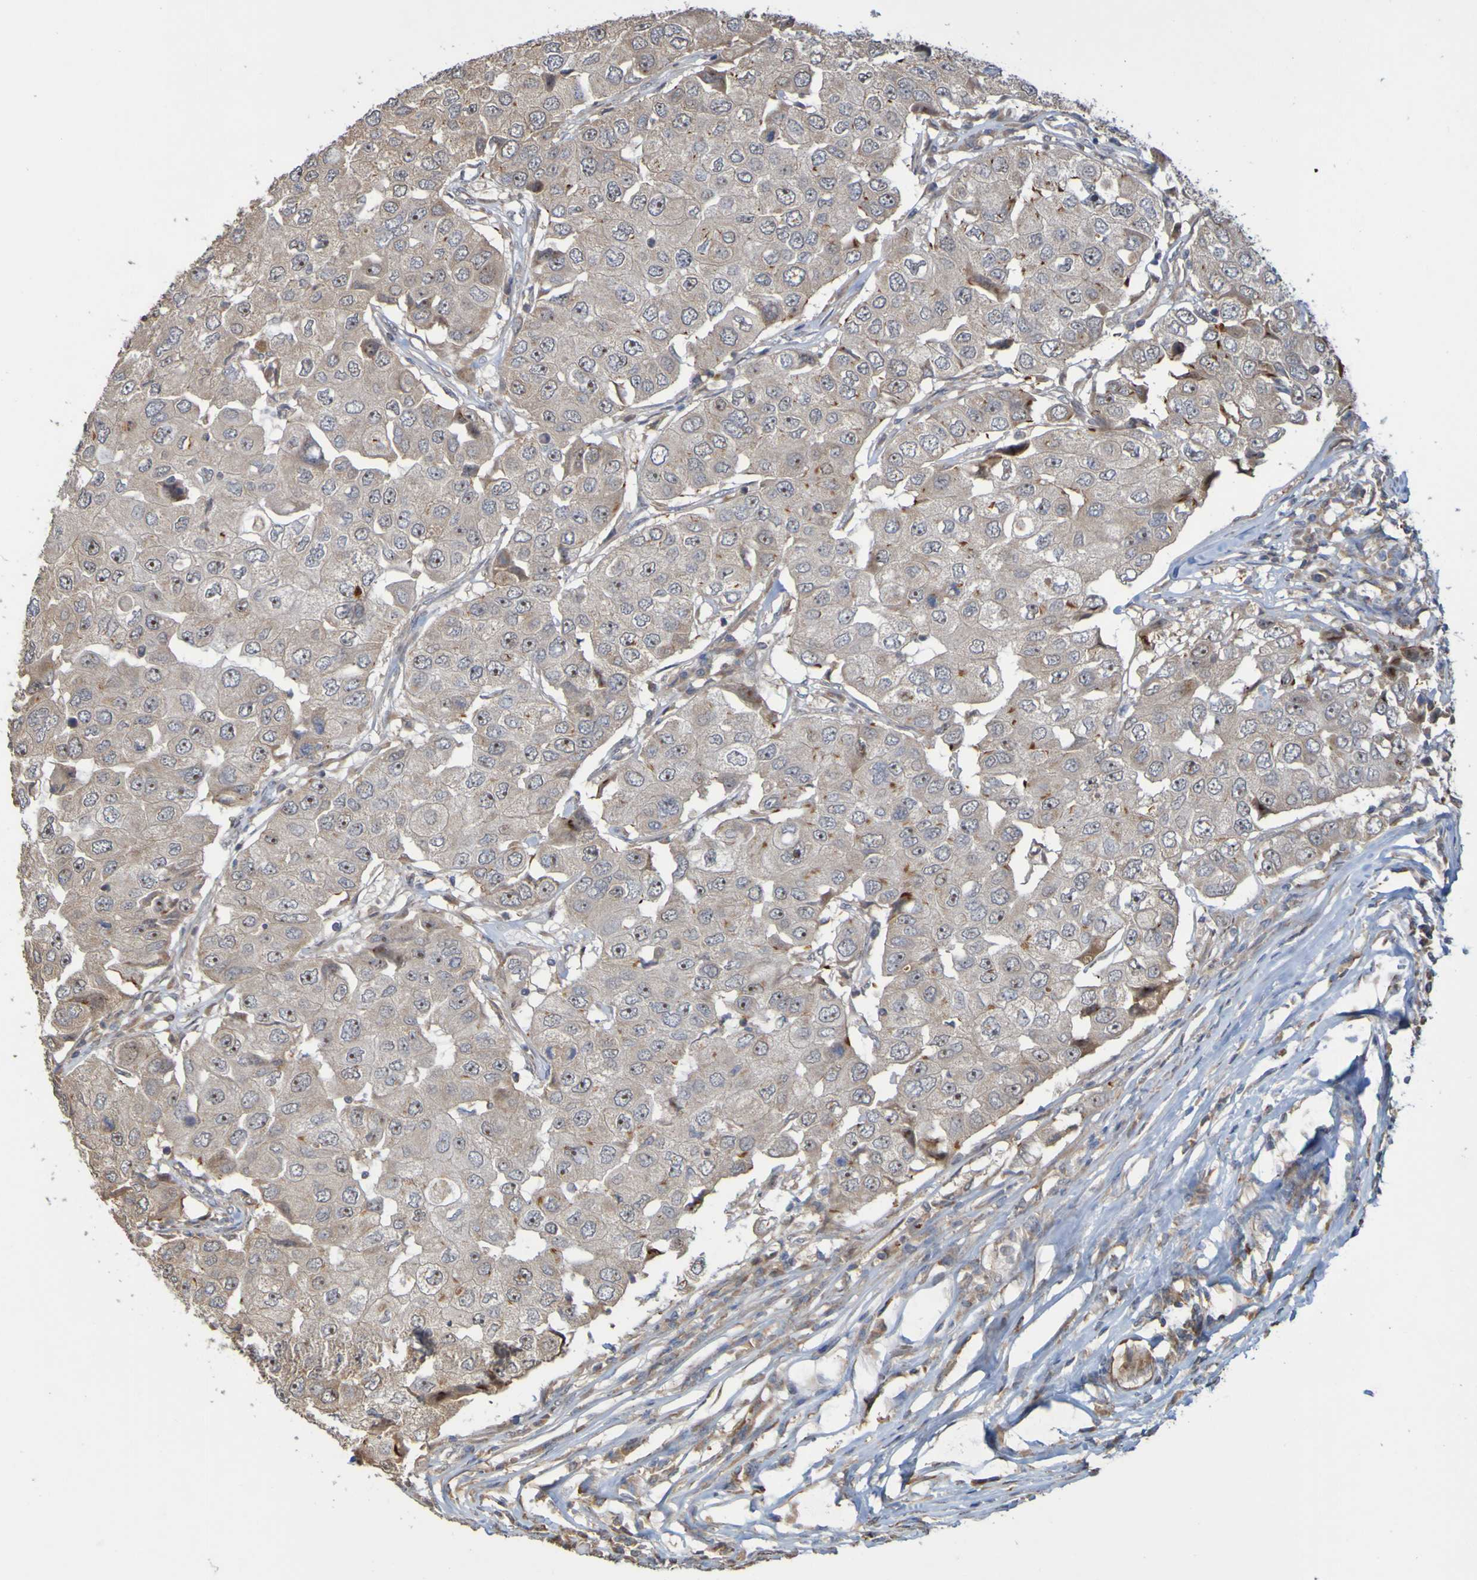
{"staining": {"intensity": "weak", "quantity": ">75%", "location": "cytoplasmic/membranous"}, "tissue": "breast cancer", "cell_type": "Tumor cells", "image_type": "cancer", "snomed": [{"axis": "morphology", "description": "Duct carcinoma"}, {"axis": "topography", "description": "Breast"}], "caption": "Invasive ductal carcinoma (breast) was stained to show a protein in brown. There is low levels of weak cytoplasmic/membranous expression in approximately >75% of tumor cells.", "gene": "TMBIM1", "patient": {"sex": "female", "age": 27}}